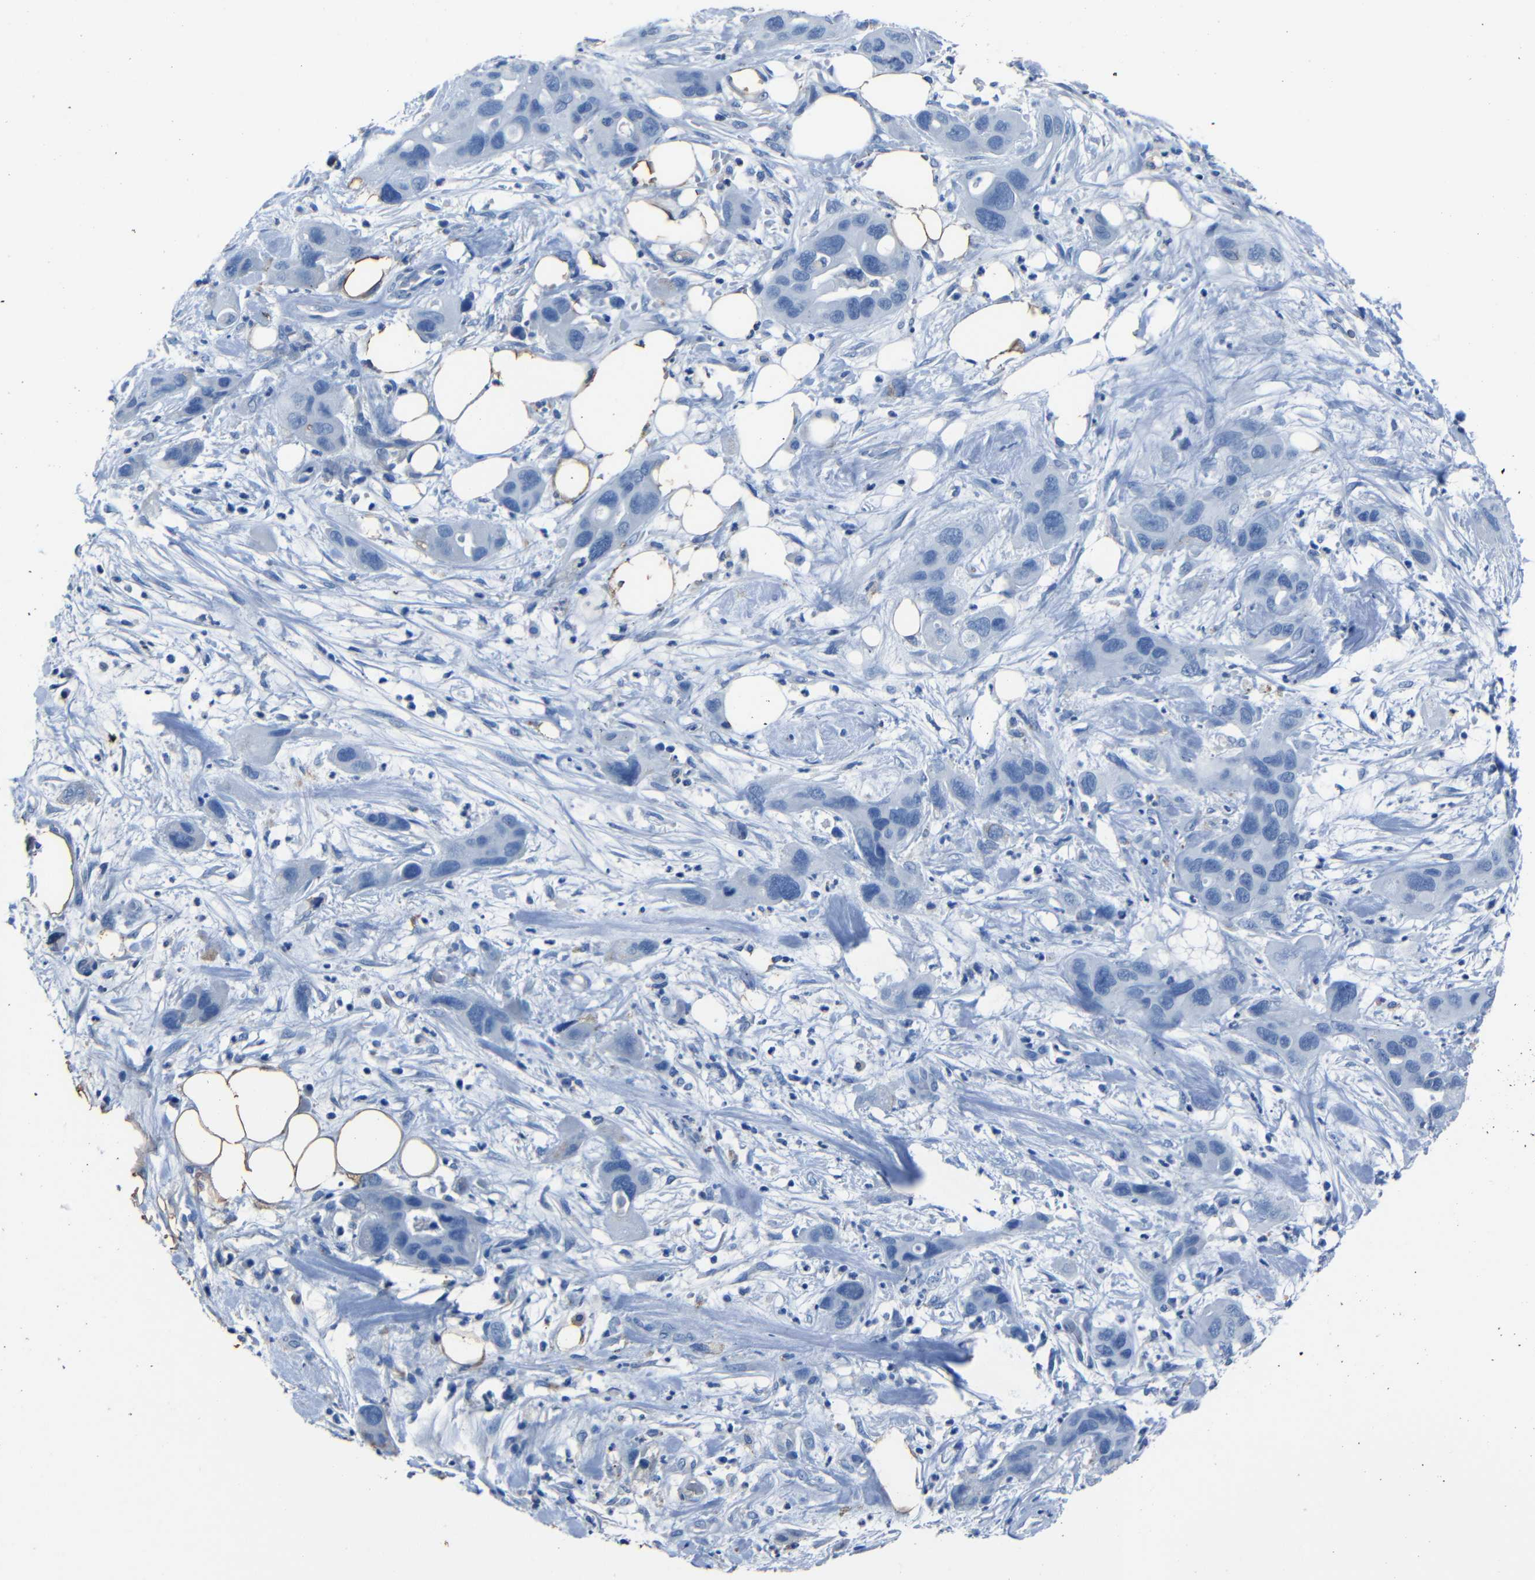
{"staining": {"intensity": "negative", "quantity": "none", "location": "none"}, "tissue": "pancreatic cancer", "cell_type": "Tumor cells", "image_type": "cancer", "snomed": [{"axis": "morphology", "description": "Adenocarcinoma, NOS"}, {"axis": "topography", "description": "Pancreas"}], "caption": "Immunohistochemistry (IHC) of pancreatic cancer shows no expression in tumor cells. Nuclei are stained in blue.", "gene": "CLDN11", "patient": {"sex": "female", "age": 71}}